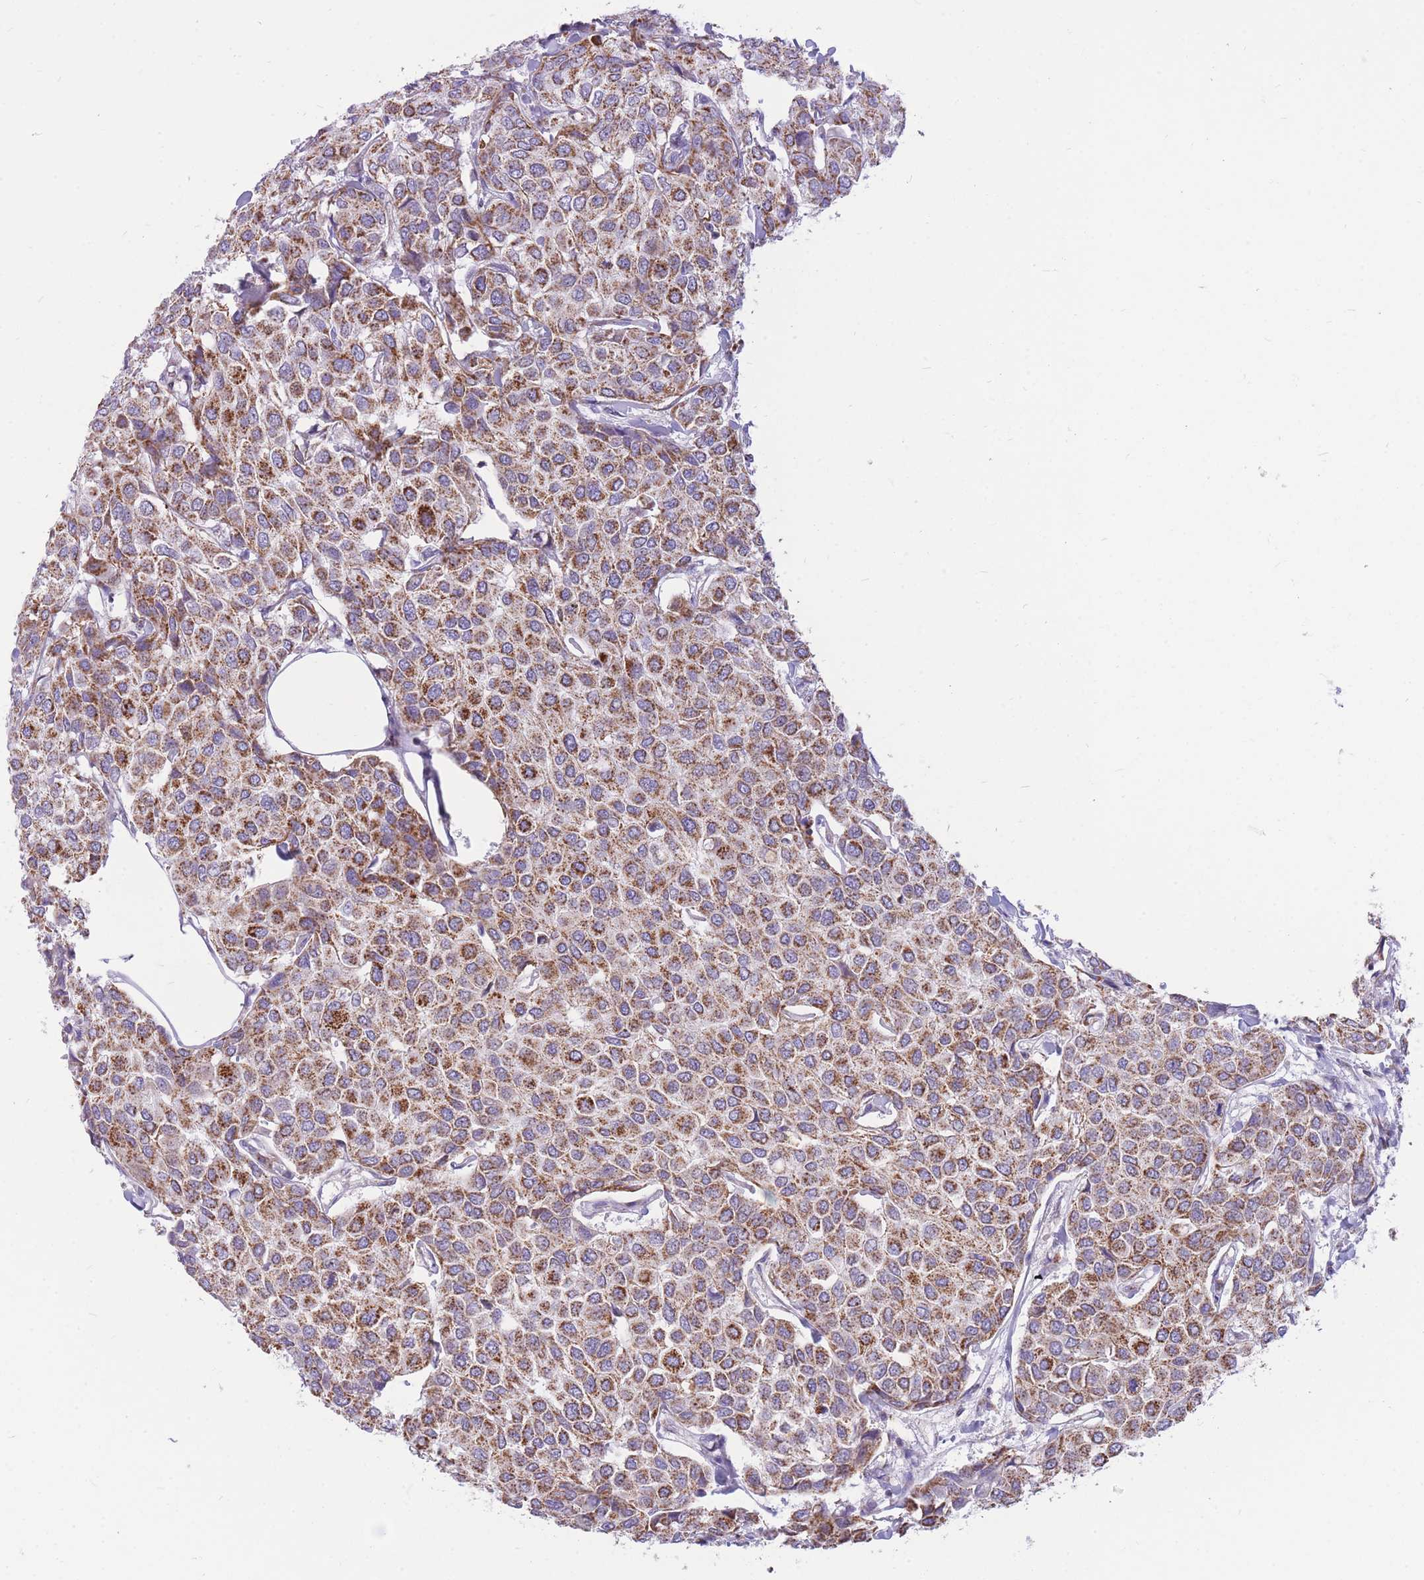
{"staining": {"intensity": "strong", "quantity": ">75%", "location": "cytoplasmic/membranous"}, "tissue": "breast cancer", "cell_type": "Tumor cells", "image_type": "cancer", "snomed": [{"axis": "morphology", "description": "Duct carcinoma"}, {"axis": "topography", "description": "Breast"}], "caption": "Immunohistochemical staining of breast cancer (invasive ductal carcinoma) shows high levels of strong cytoplasmic/membranous protein expression in about >75% of tumor cells.", "gene": "PCSK1", "patient": {"sex": "female", "age": 55}}